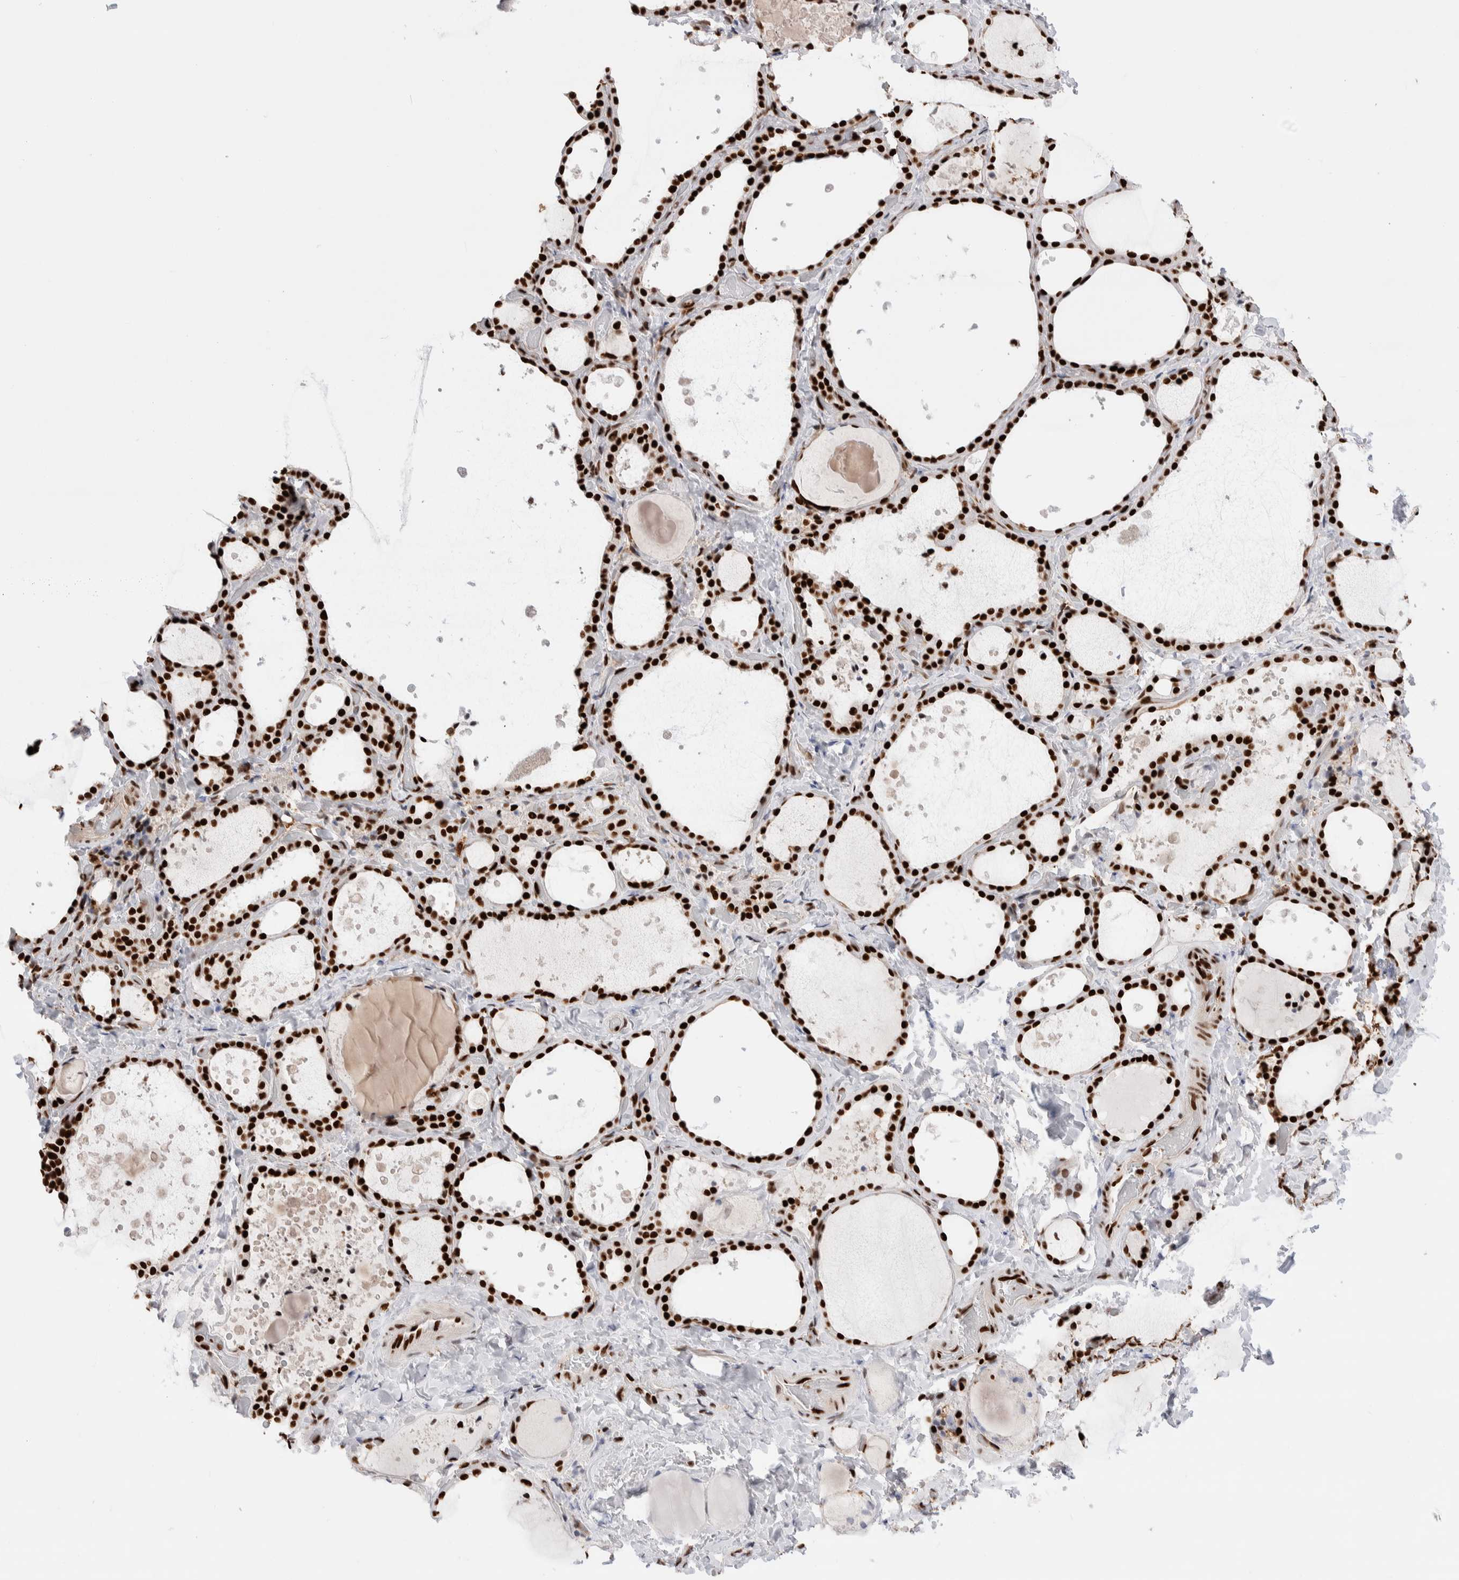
{"staining": {"intensity": "strong", "quantity": ">75%", "location": "nuclear"}, "tissue": "thyroid gland", "cell_type": "Glandular cells", "image_type": "normal", "snomed": [{"axis": "morphology", "description": "Normal tissue, NOS"}, {"axis": "topography", "description": "Thyroid gland"}], "caption": "IHC staining of normal thyroid gland, which reveals high levels of strong nuclear staining in about >75% of glandular cells indicating strong nuclear protein staining. The staining was performed using DAB (brown) for protein detection and nuclei were counterstained in hematoxylin (blue).", "gene": "C17orf49", "patient": {"sex": "female", "age": 44}}